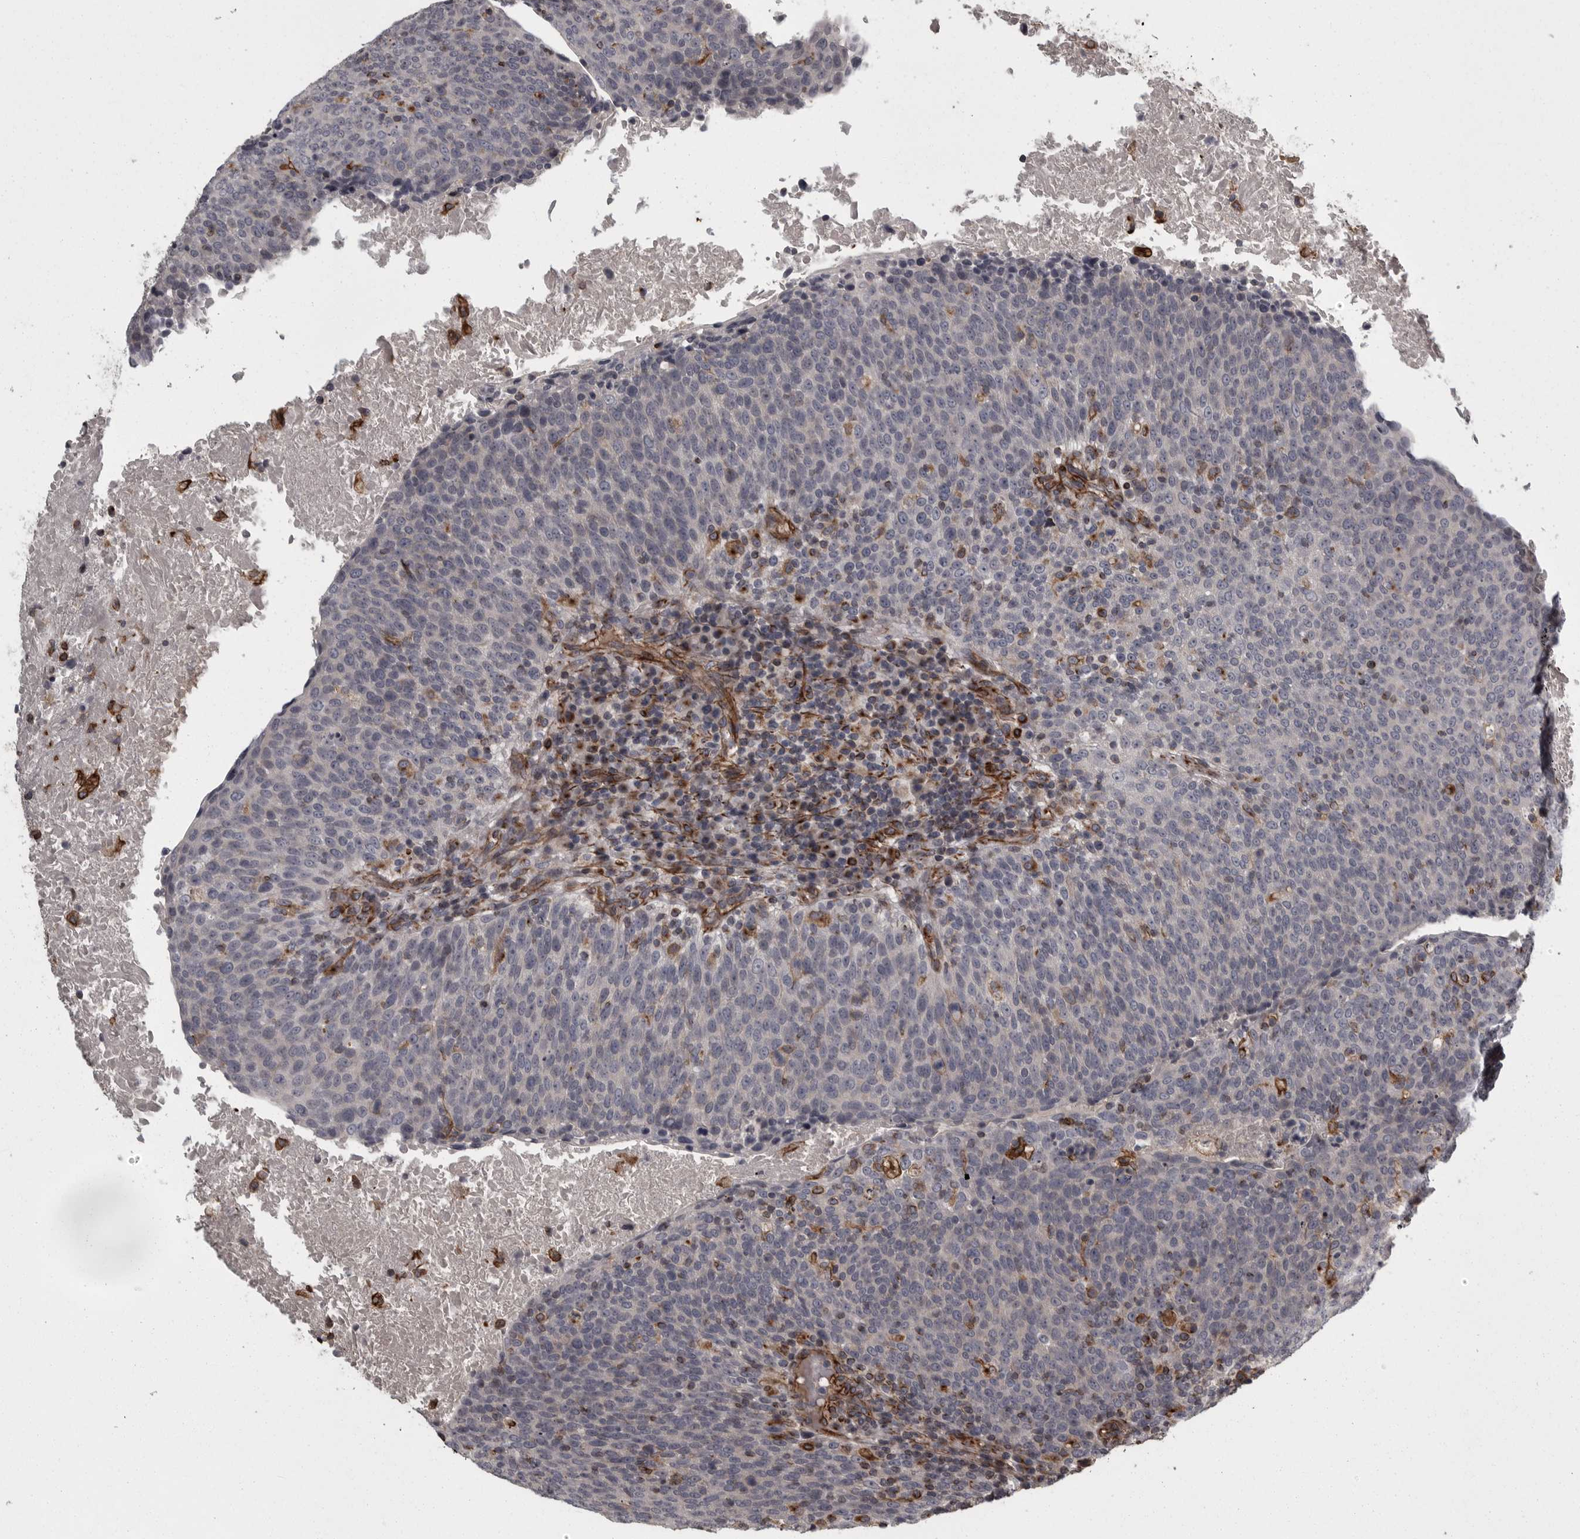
{"staining": {"intensity": "negative", "quantity": "none", "location": "none"}, "tissue": "head and neck cancer", "cell_type": "Tumor cells", "image_type": "cancer", "snomed": [{"axis": "morphology", "description": "Squamous cell carcinoma, NOS"}, {"axis": "morphology", "description": "Squamous cell carcinoma, metastatic, NOS"}, {"axis": "topography", "description": "Lymph node"}, {"axis": "topography", "description": "Head-Neck"}], "caption": "Tumor cells are negative for protein expression in human head and neck metastatic squamous cell carcinoma. (DAB IHC, high magnification).", "gene": "FAAP100", "patient": {"sex": "male", "age": 62}}